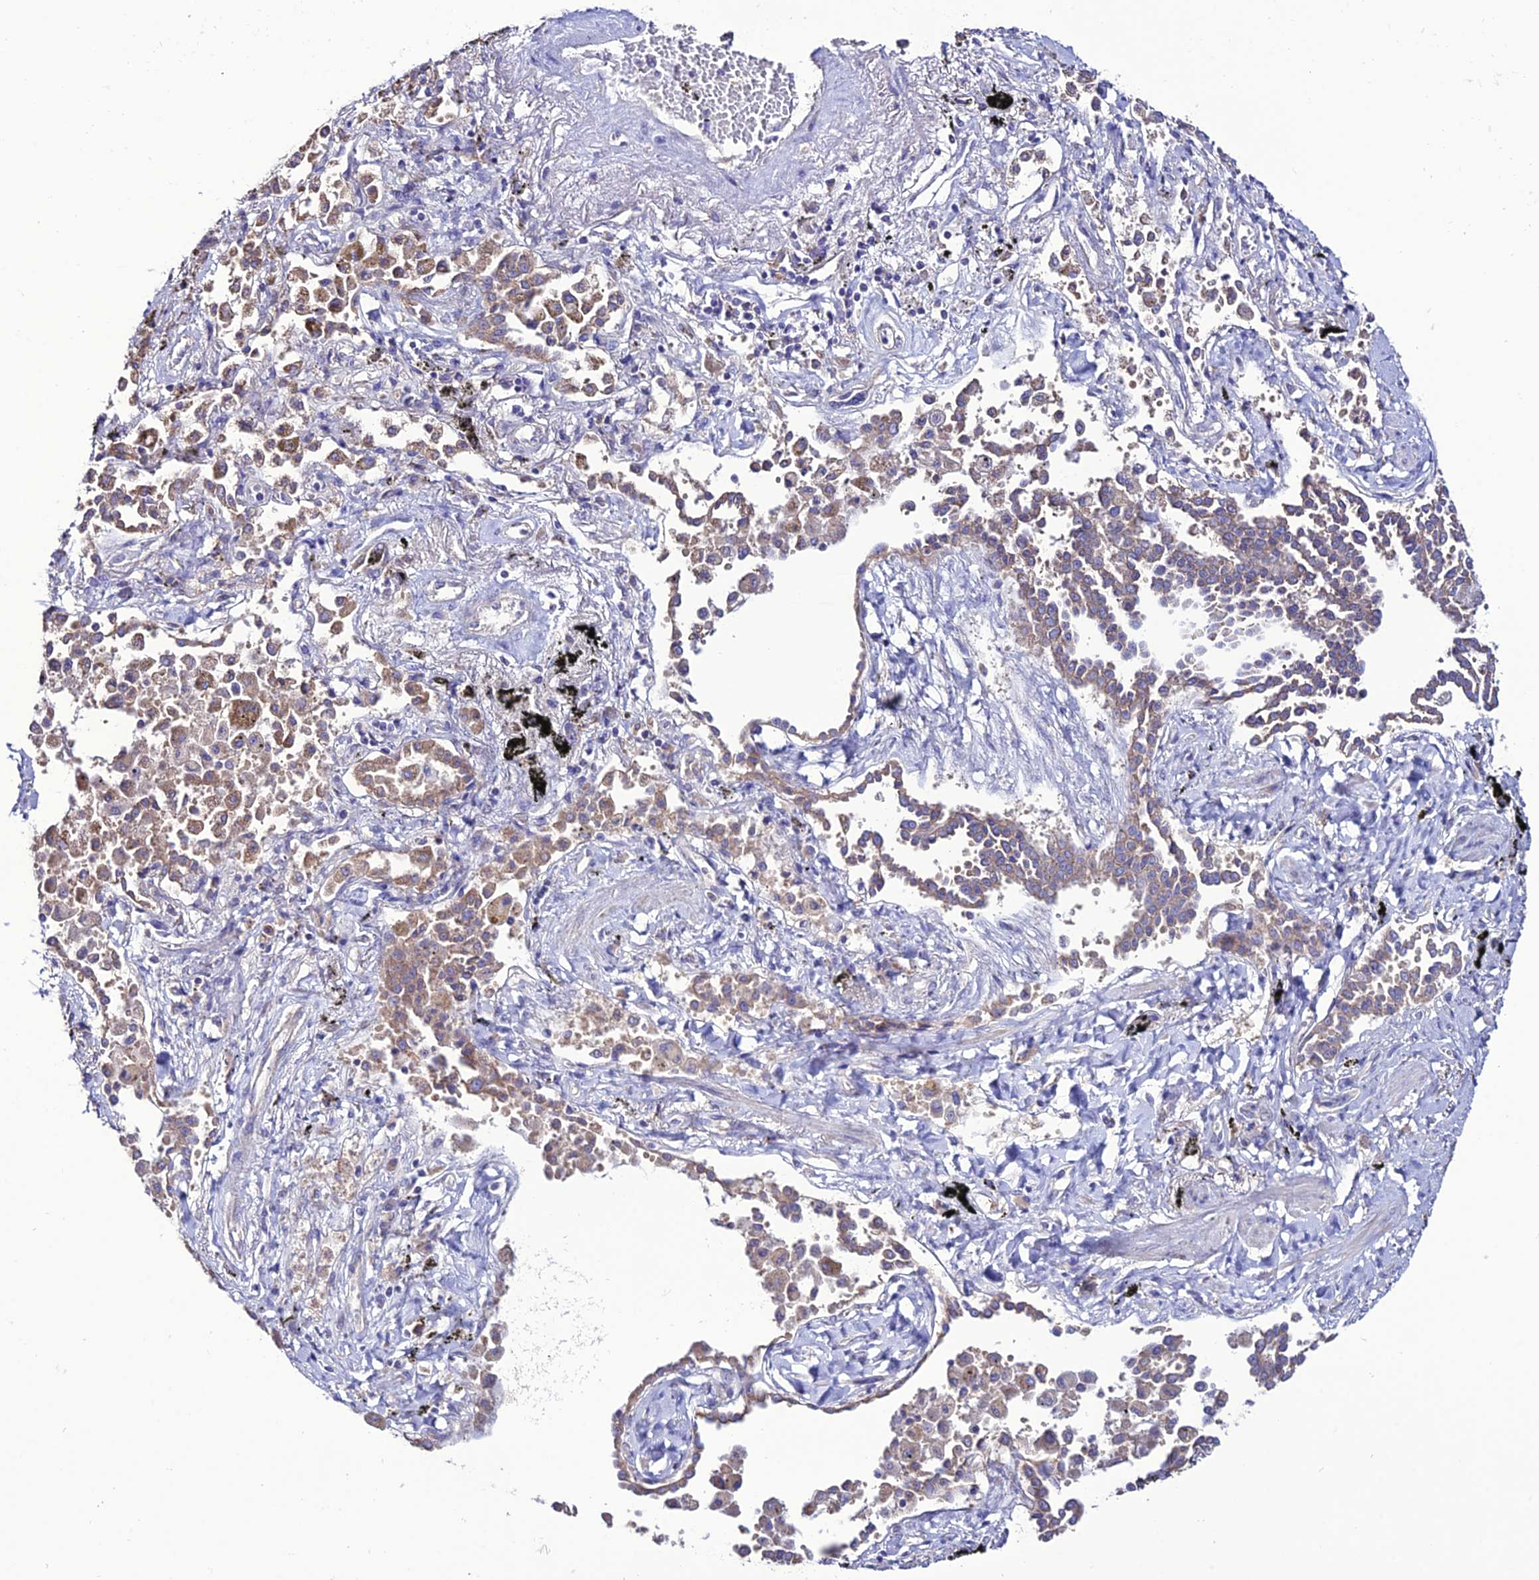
{"staining": {"intensity": "weak", "quantity": "25%-75%", "location": "cytoplasmic/membranous"}, "tissue": "lung cancer", "cell_type": "Tumor cells", "image_type": "cancer", "snomed": [{"axis": "morphology", "description": "Adenocarcinoma, NOS"}, {"axis": "topography", "description": "Lung"}], "caption": "Adenocarcinoma (lung) stained with DAB immunohistochemistry displays low levels of weak cytoplasmic/membranous positivity in approximately 25%-75% of tumor cells.", "gene": "HOGA1", "patient": {"sex": "male", "age": 67}}